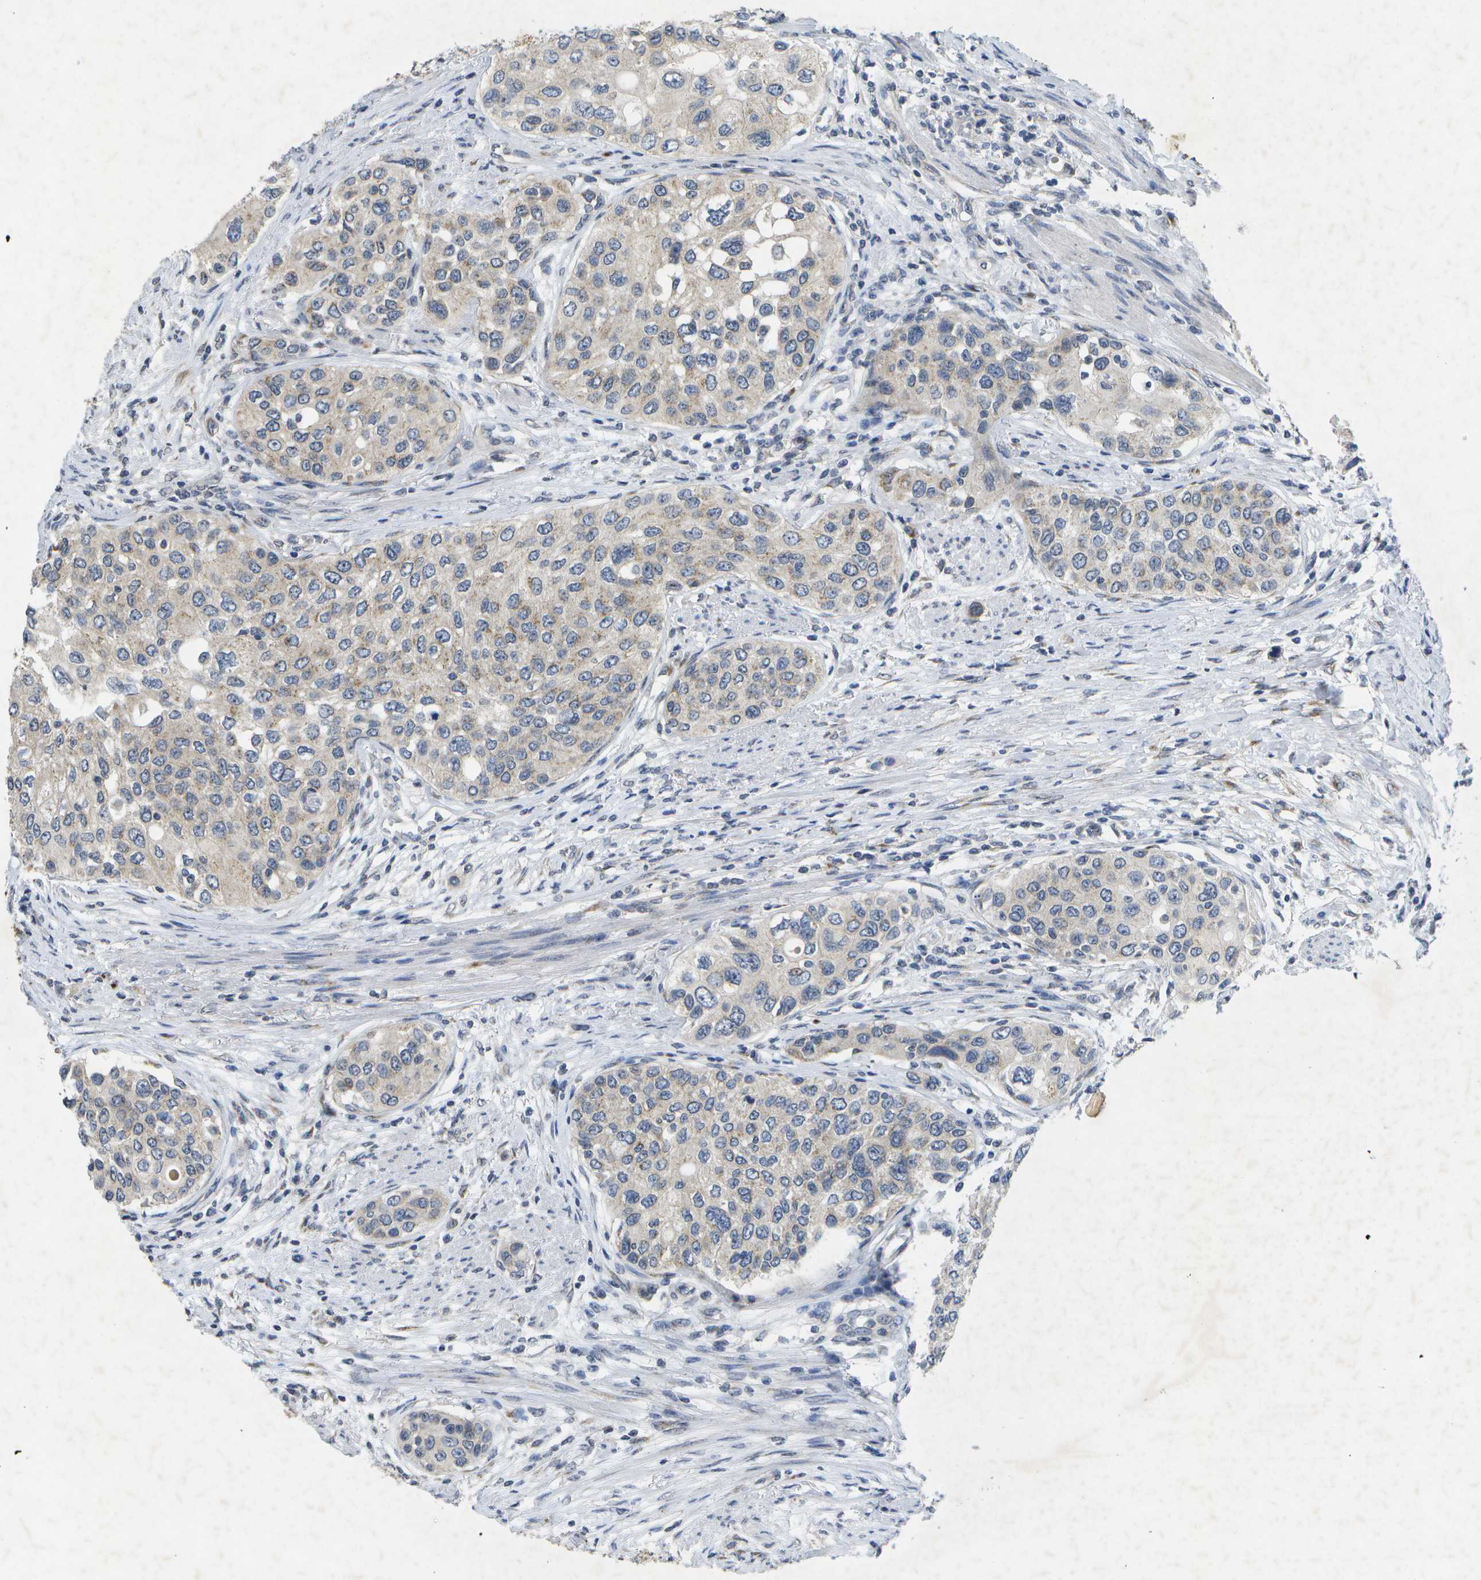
{"staining": {"intensity": "weak", "quantity": "<25%", "location": "cytoplasmic/membranous"}, "tissue": "urothelial cancer", "cell_type": "Tumor cells", "image_type": "cancer", "snomed": [{"axis": "morphology", "description": "Urothelial carcinoma, High grade"}, {"axis": "topography", "description": "Urinary bladder"}], "caption": "Histopathology image shows no significant protein staining in tumor cells of urothelial cancer.", "gene": "KDELR1", "patient": {"sex": "female", "age": 56}}